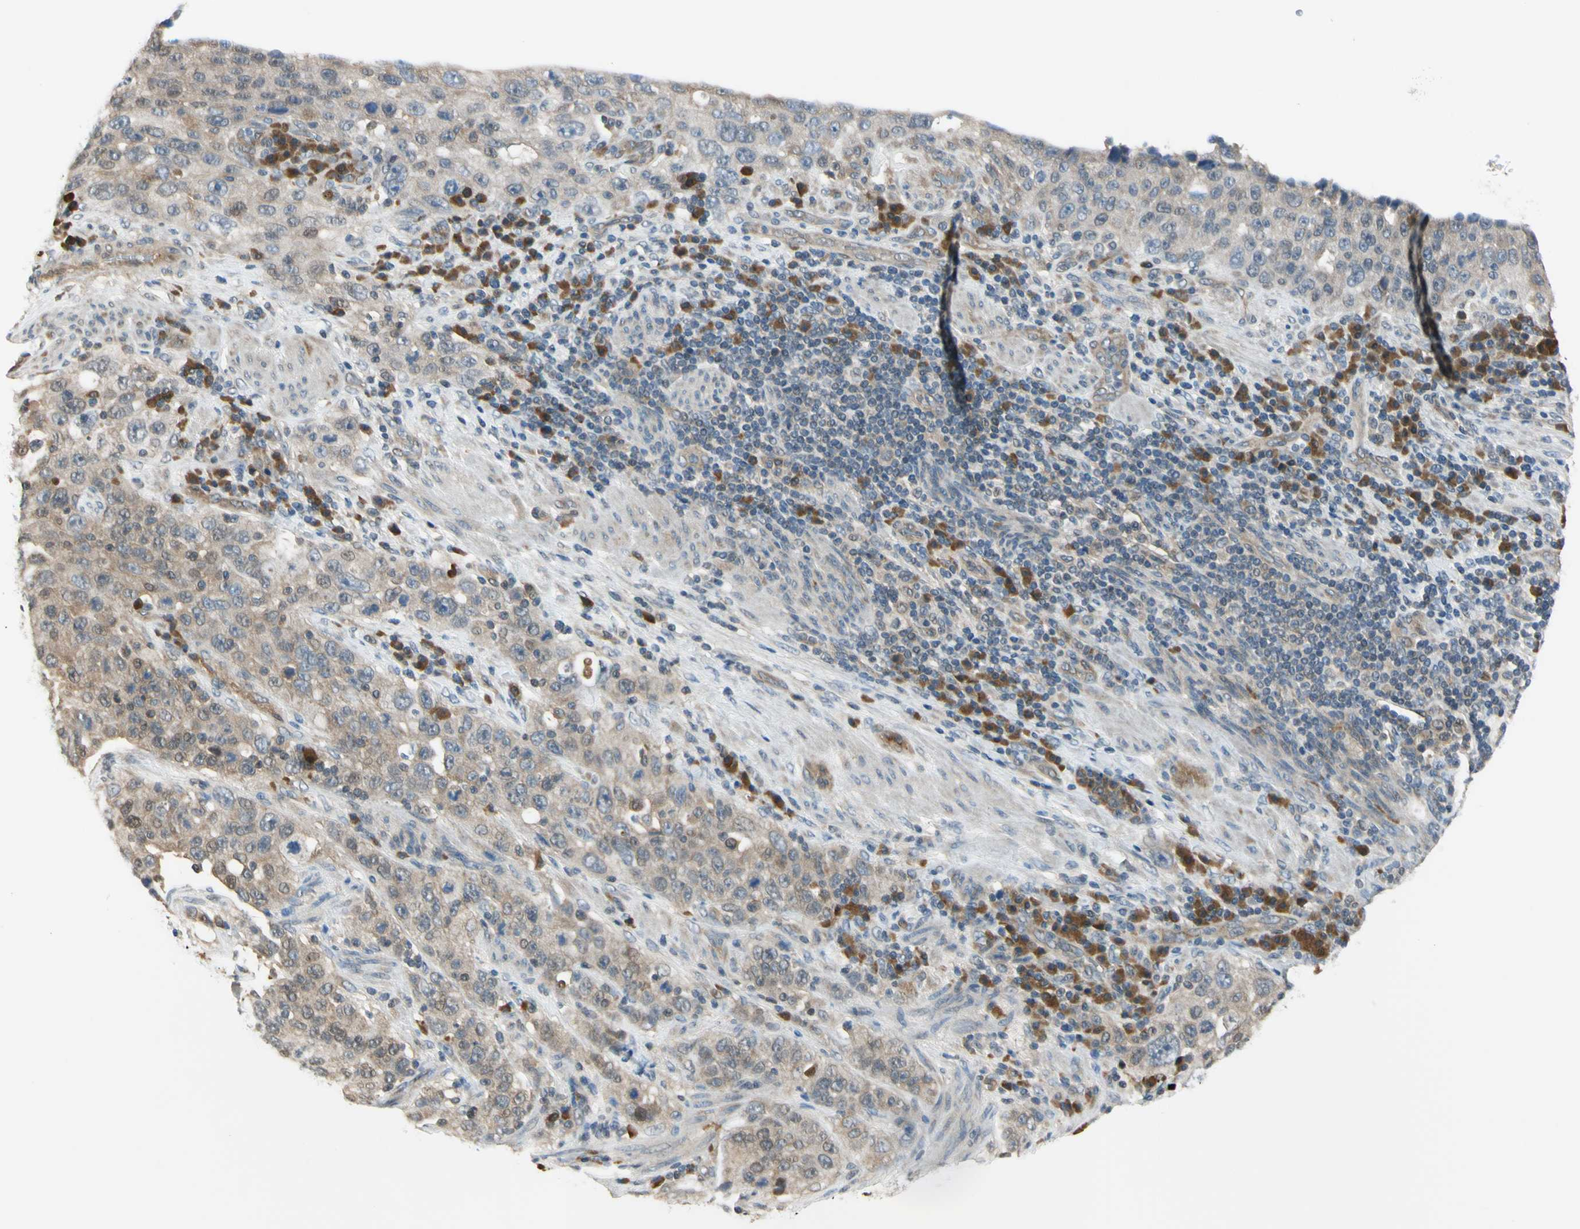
{"staining": {"intensity": "weak", "quantity": ">75%", "location": "cytoplasmic/membranous,nuclear"}, "tissue": "stomach cancer", "cell_type": "Tumor cells", "image_type": "cancer", "snomed": [{"axis": "morphology", "description": "Normal tissue, NOS"}, {"axis": "morphology", "description": "Adenocarcinoma, NOS"}, {"axis": "topography", "description": "Stomach"}], "caption": "A micrograph showing weak cytoplasmic/membranous and nuclear staining in about >75% of tumor cells in stomach cancer (adenocarcinoma), as visualized by brown immunohistochemical staining.", "gene": "RASGRF1", "patient": {"sex": "male", "age": 48}}